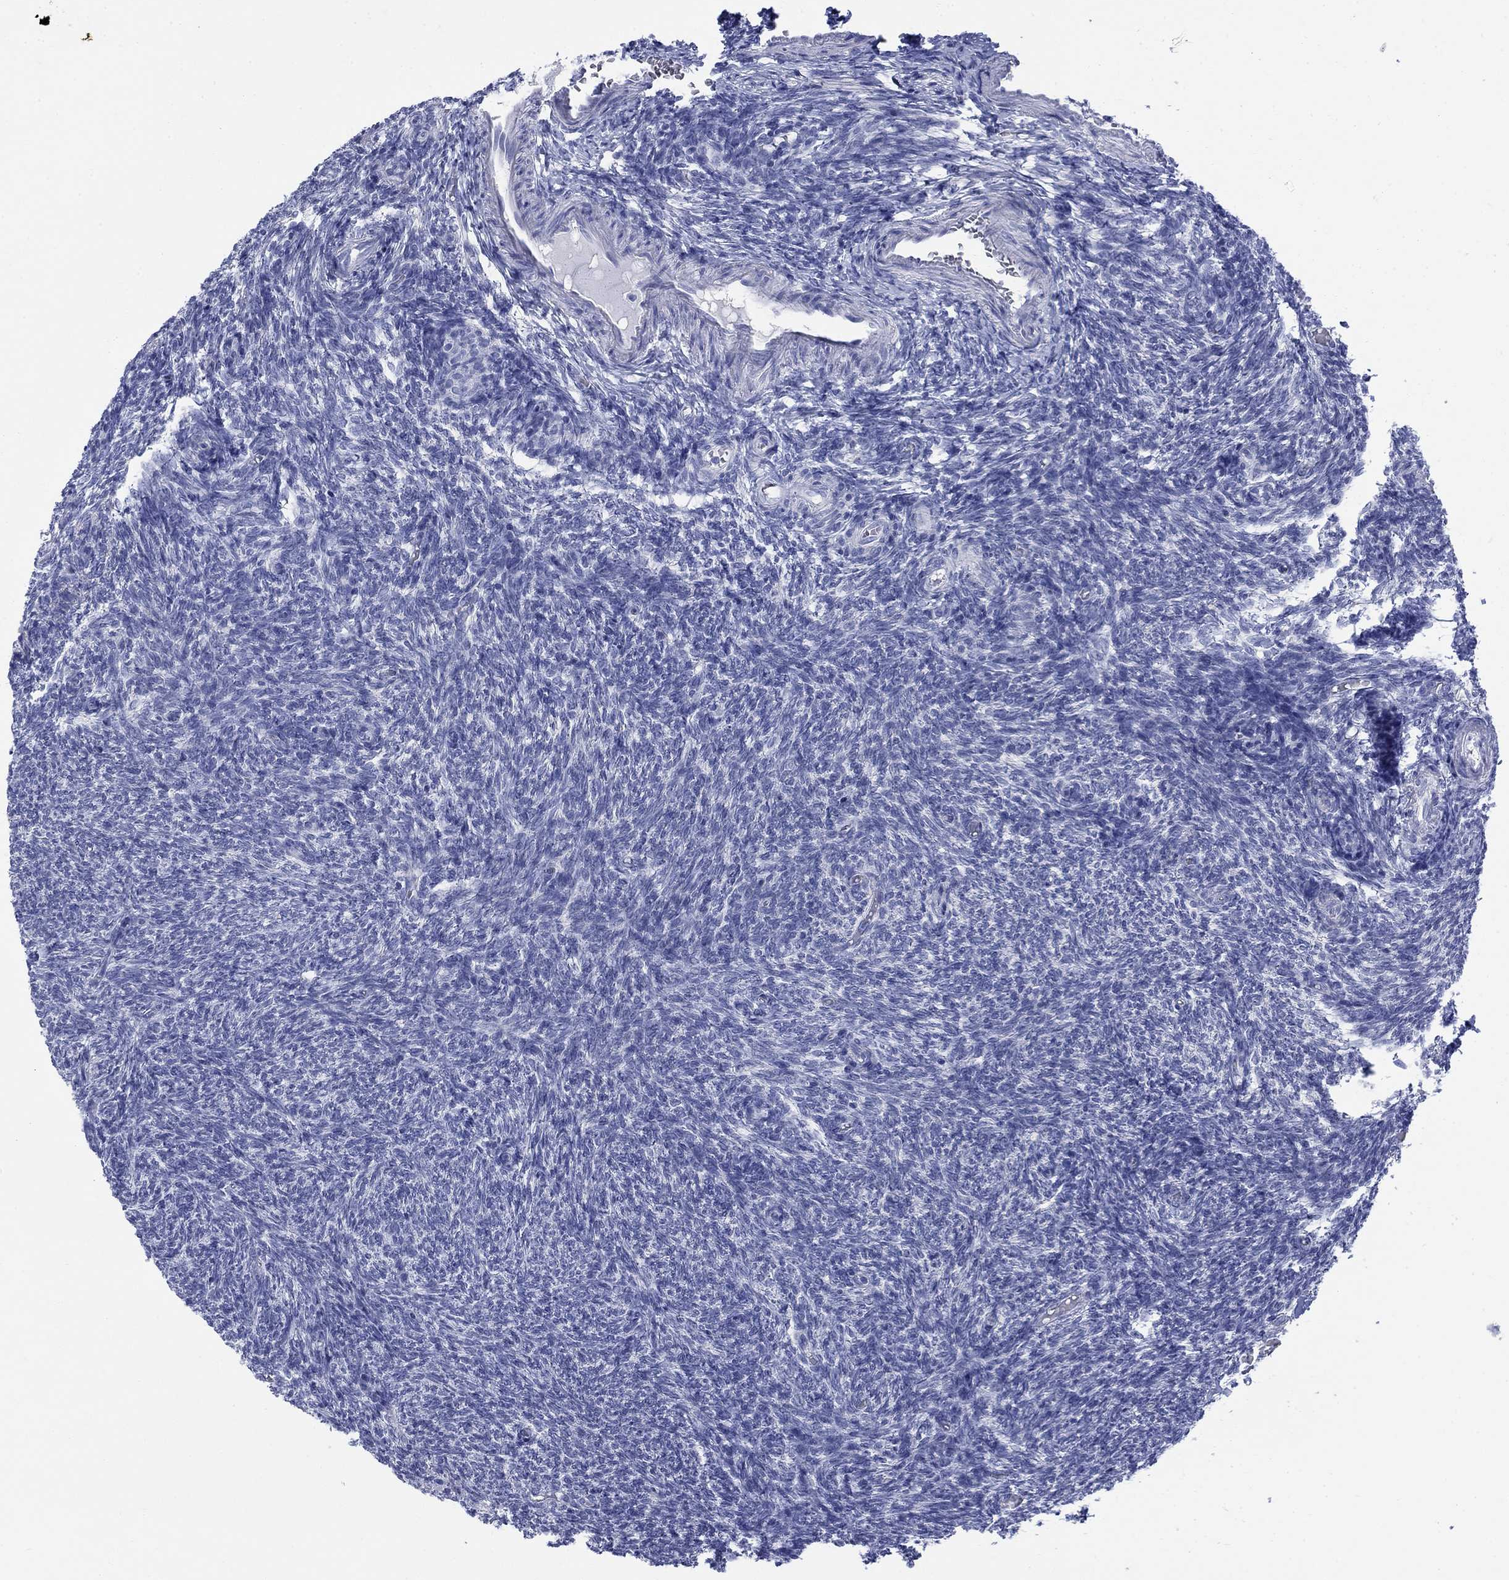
{"staining": {"intensity": "negative", "quantity": "none", "location": "none"}, "tissue": "ovary", "cell_type": "Ovarian stroma cells", "image_type": "normal", "snomed": [{"axis": "morphology", "description": "Normal tissue, NOS"}, {"axis": "topography", "description": "Ovary"}], "caption": "Immunohistochemistry photomicrograph of benign ovary: human ovary stained with DAB (3,3'-diaminobenzidine) shows no significant protein staining in ovarian stroma cells. Nuclei are stained in blue.", "gene": "IGF2BP3", "patient": {"sex": "female", "age": 39}}